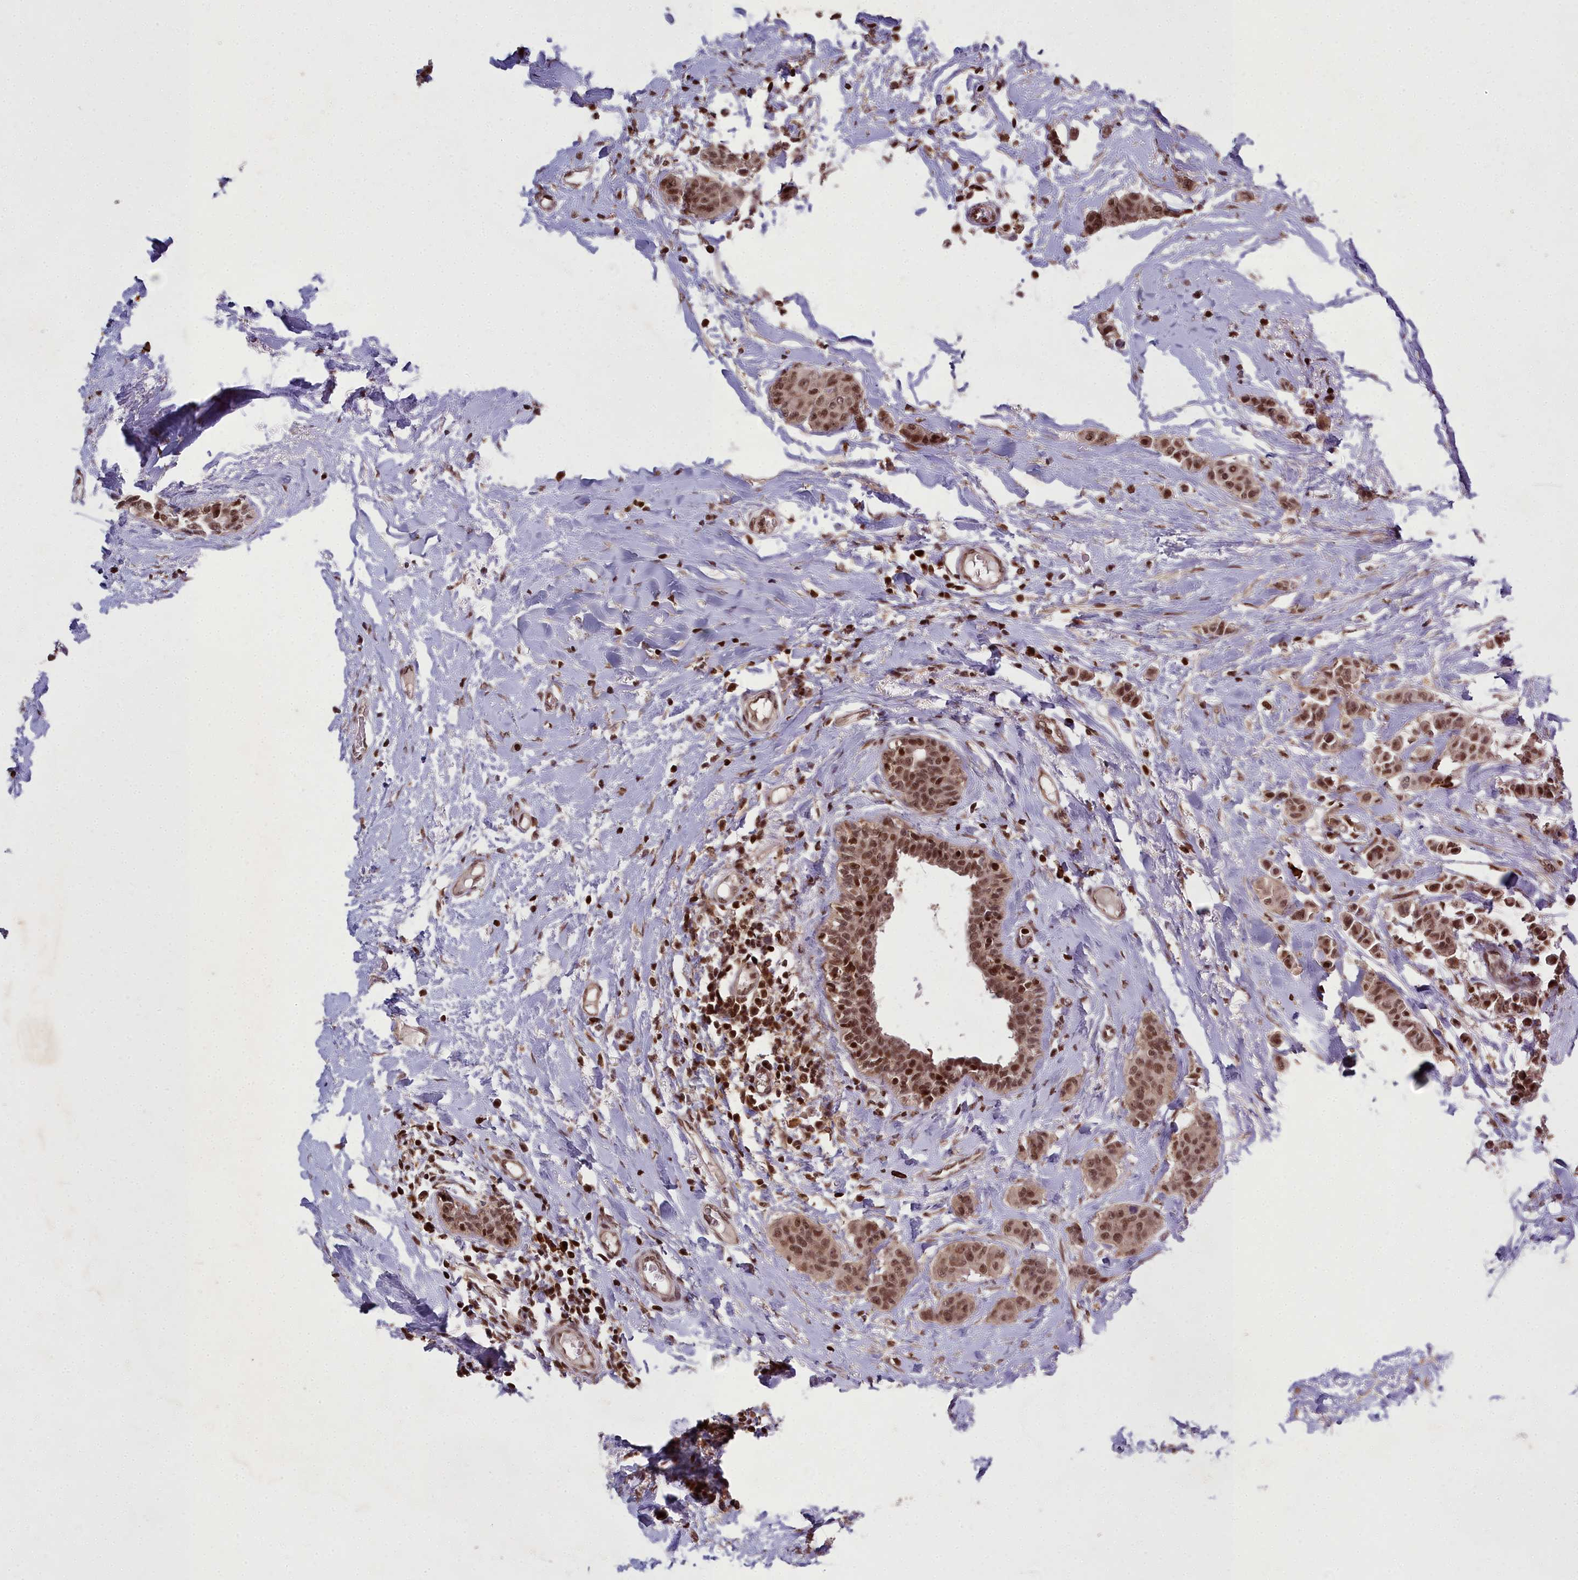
{"staining": {"intensity": "moderate", "quantity": ">75%", "location": "nuclear"}, "tissue": "breast cancer", "cell_type": "Tumor cells", "image_type": "cancer", "snomed": [{"axis": "morphology", "description": "Duct carcinoma"}, {"axis": "topography", "description": "Breast"}], "caption": "Intraductal carcinoma (breast) tissue demonstrates moderate nuclear expression in approximately >75% of tumor cells", "gene": "GMEB1", "patient": {"sex": "female", "age": 40}}